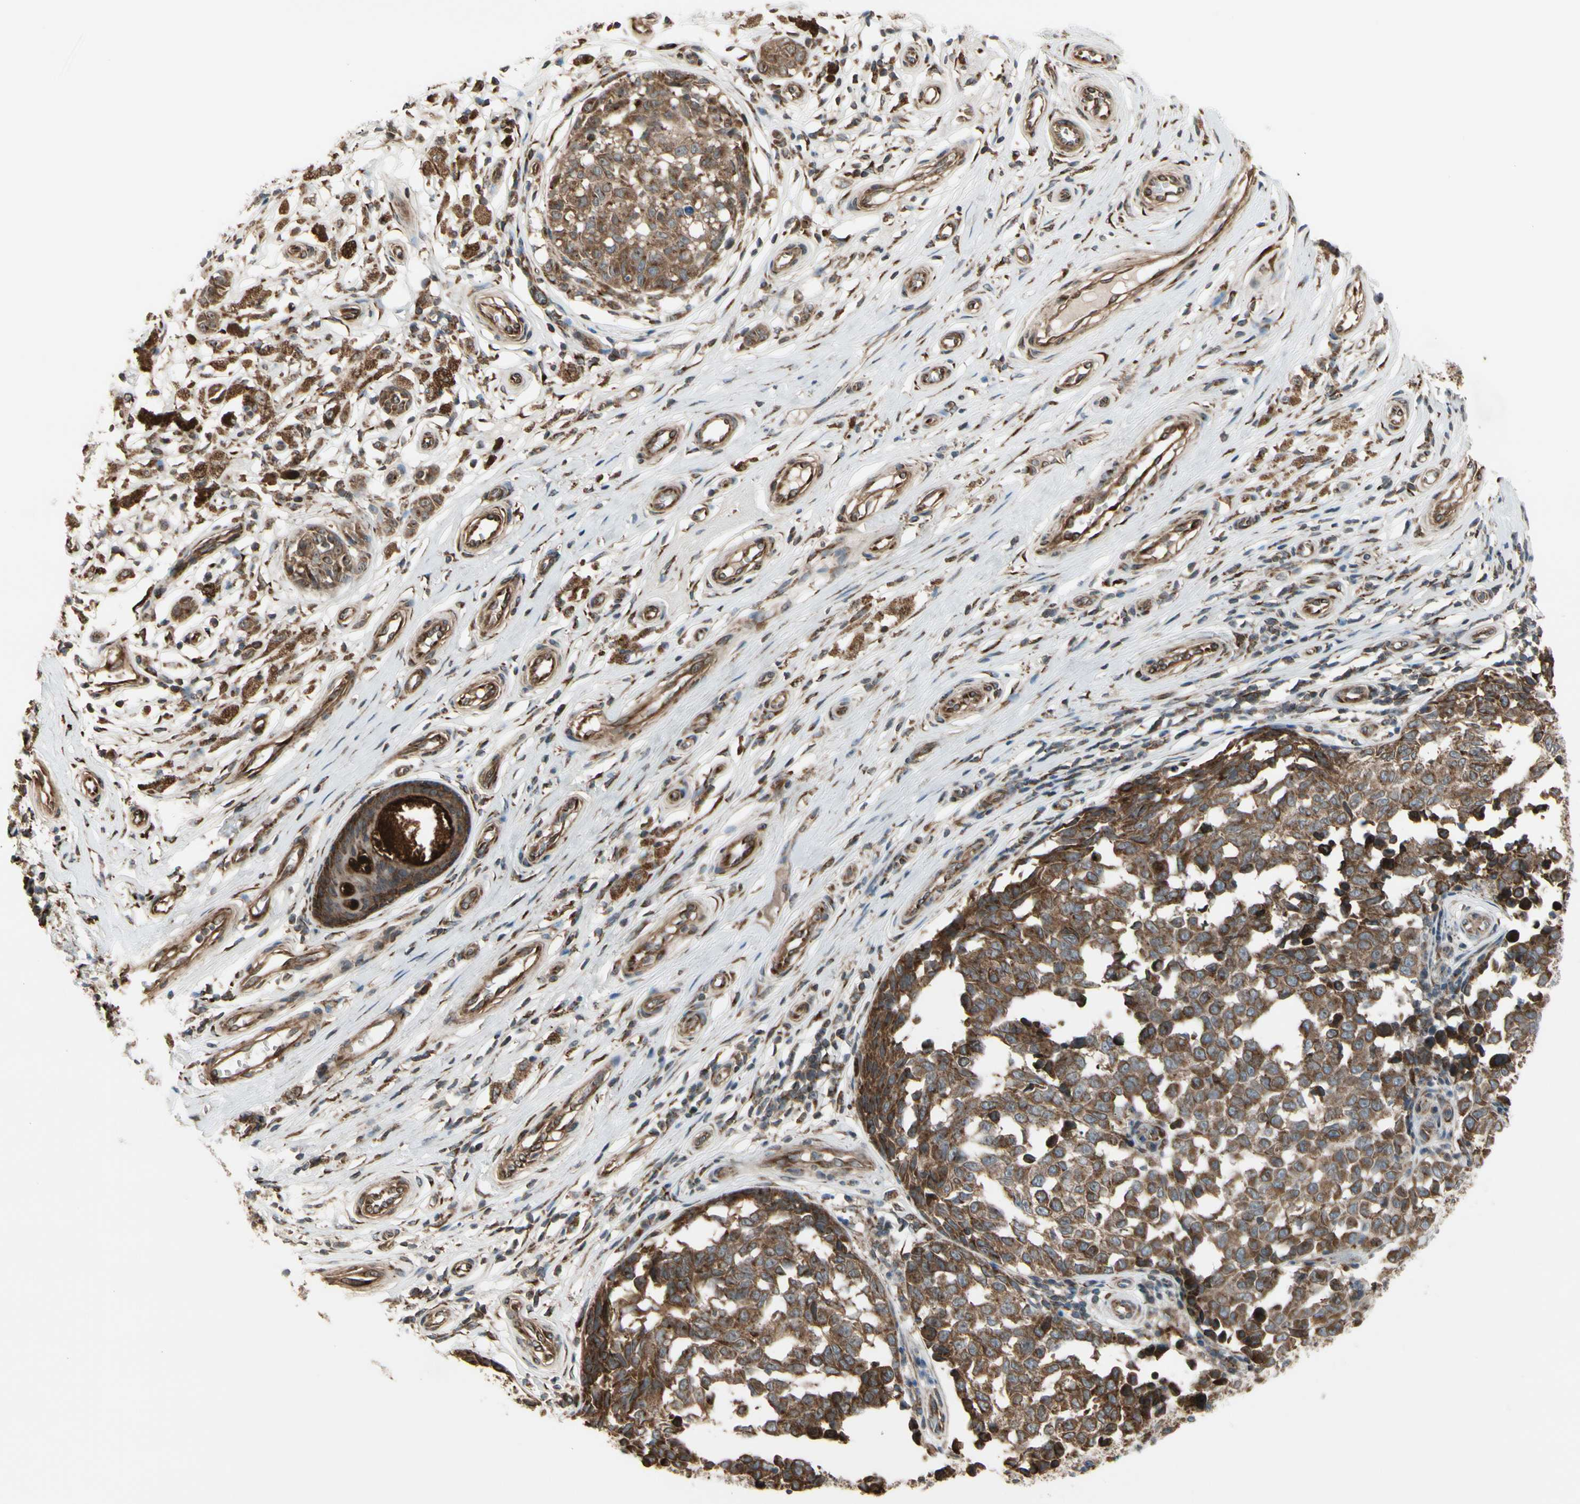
{"staining": {"intensity": "strong", "quantity": ">75%", "location": "cytoplasmic/membranous"}, "tissue": "melanoma", "cell_type": "Tumor cells", "image_type": "cancer", "snomed": [{"axis": "morphology", "description": "Malignant melanoma, NOS"}, {"axis": "topography", "description": "Skin"}], "caption": "DAB immunohistochemical staining of human melanoma reveals strong cytoplasmic/membranous protein staining in about >75% of tumor cells.", "gene": "SLC39A9", "patient": {"sex": "female", "age": 64}}